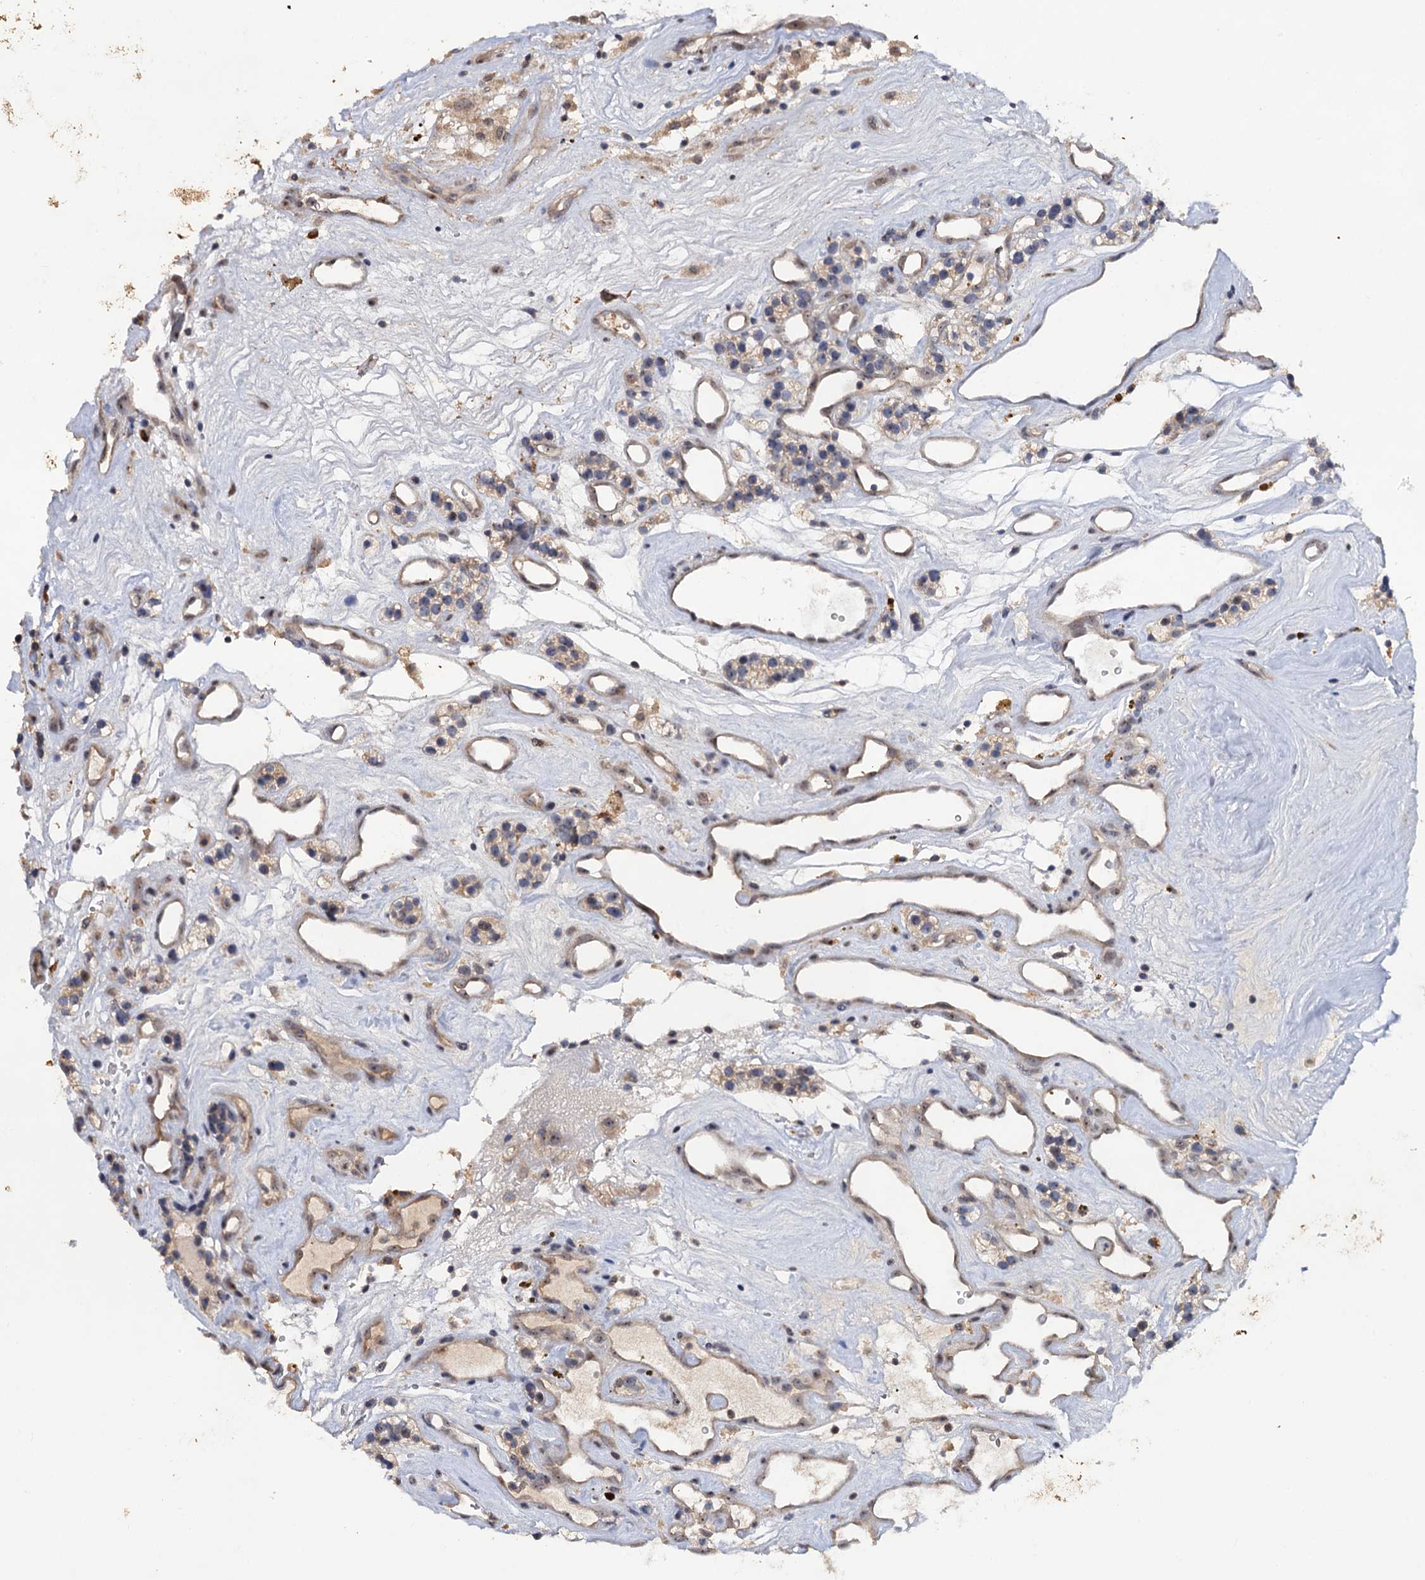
{"staining": {"intensity": "weak", "quantity": "<25%", "location": "cytoplasmic/membranous,nuclear"}, "tissue": "renal cancer", "cell_type": "Tumor cells", "image_type": "cancer", "snomed": [{"axis": "morphology", "description": "Adenocarcinoma, NOS"}, {"axis": "topography", "description": "Kidney"}], "caption": "Immunohistochemical staining of renal cancer demonstrates no significant expression in tumor cells.", "gene": "LRRC63", "patient": {"sex": "female", "age": 57}}